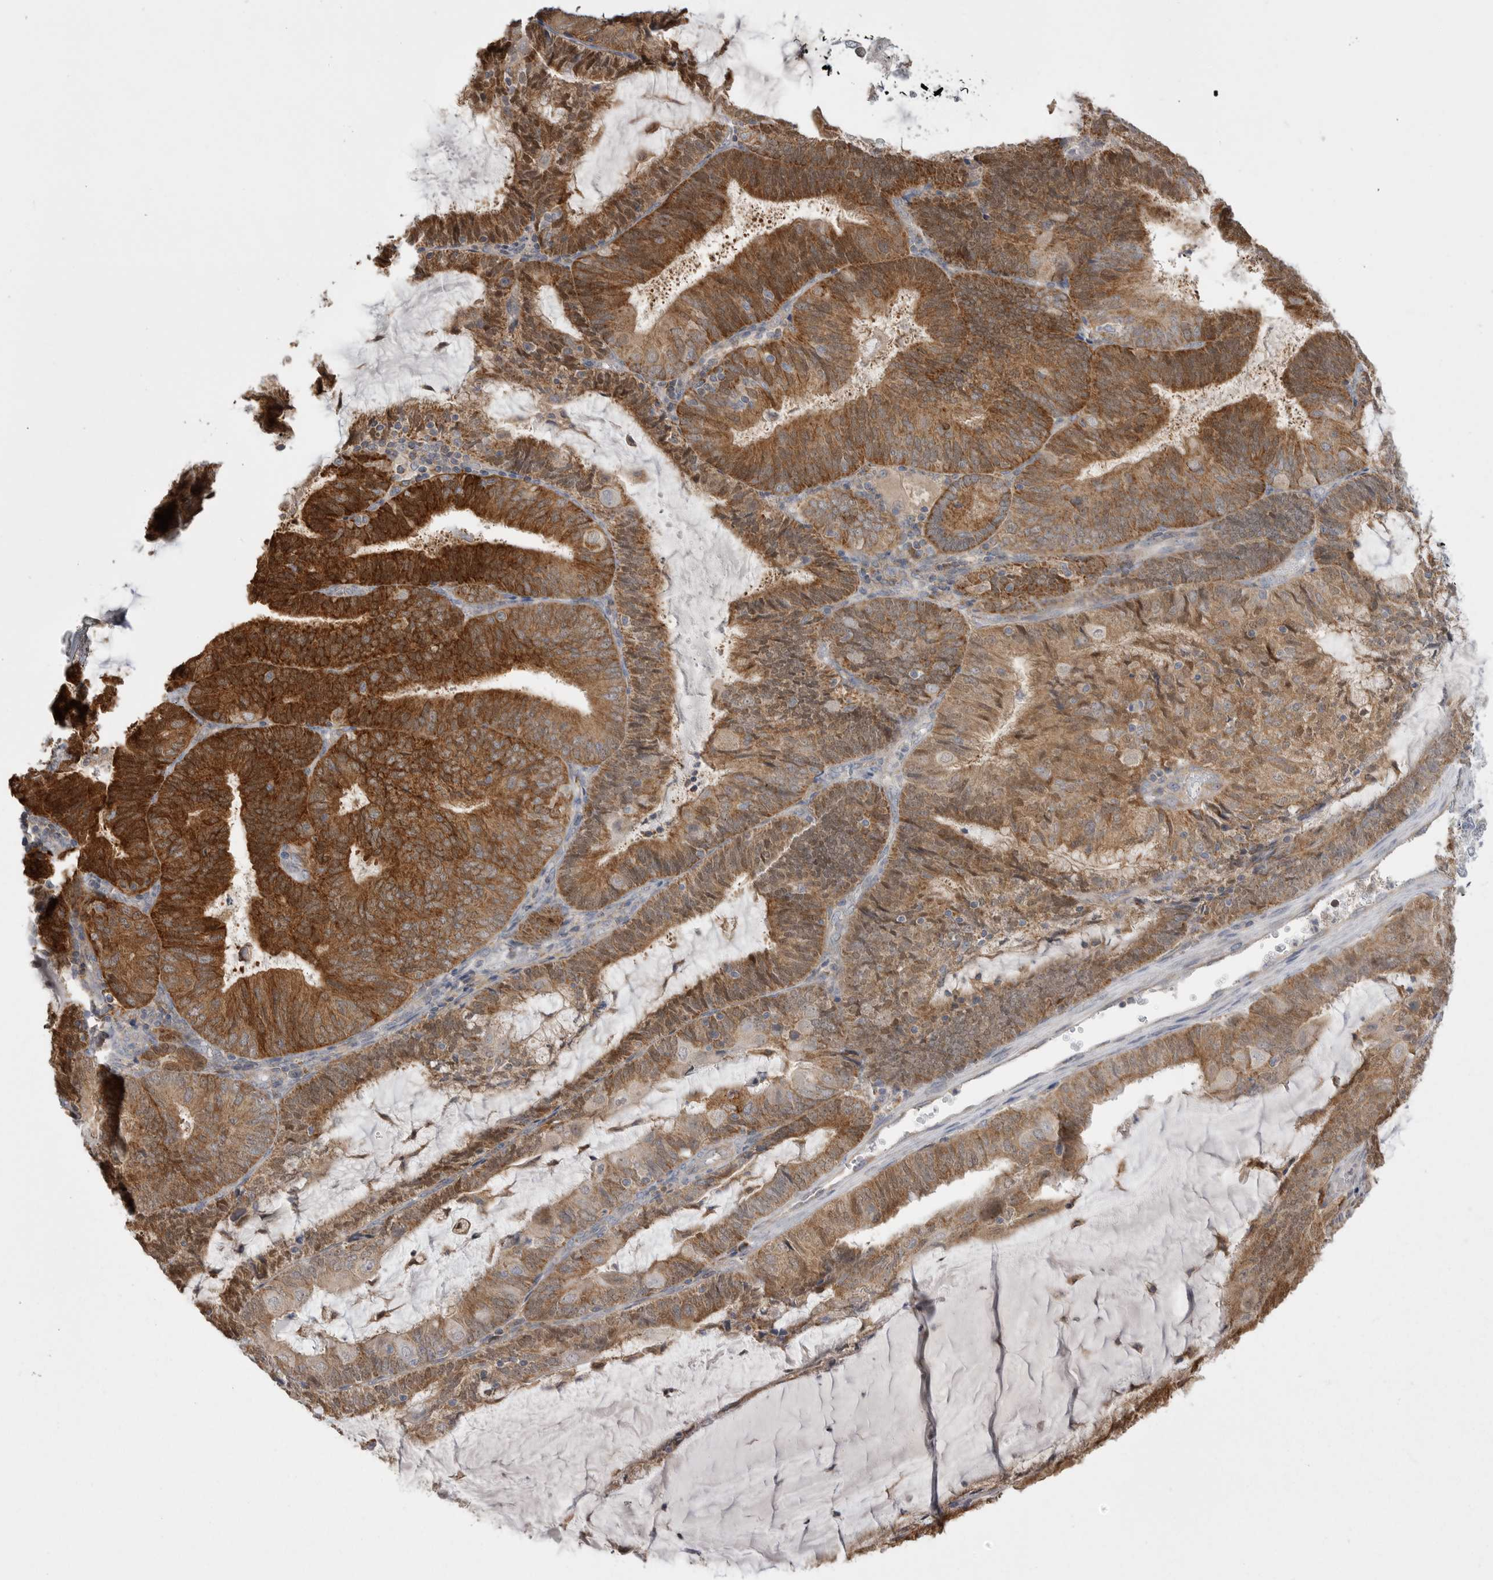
{"staining": {"intensity": "strong", "quantity": ">75%", "location": "cytoplasmic/membranous"}, "tissue": "endometrial cancer", "cell_type": "Tumor cells", "image_type": "cancer", "snomed": [{"axis": "morphology", "description": "Adenocarcinoma, NOS"}, {"axis": "topography", "description": "Endometrium"}], "caption": "Immunohistochemical staining of human endometrial adenocarcinoma reveals high levels of strong cytoplasmic/membranous protein staining in about >75% of tumor cells.", "gene": "KYAT3", "patient": {"sex": "female", "age": 81}}